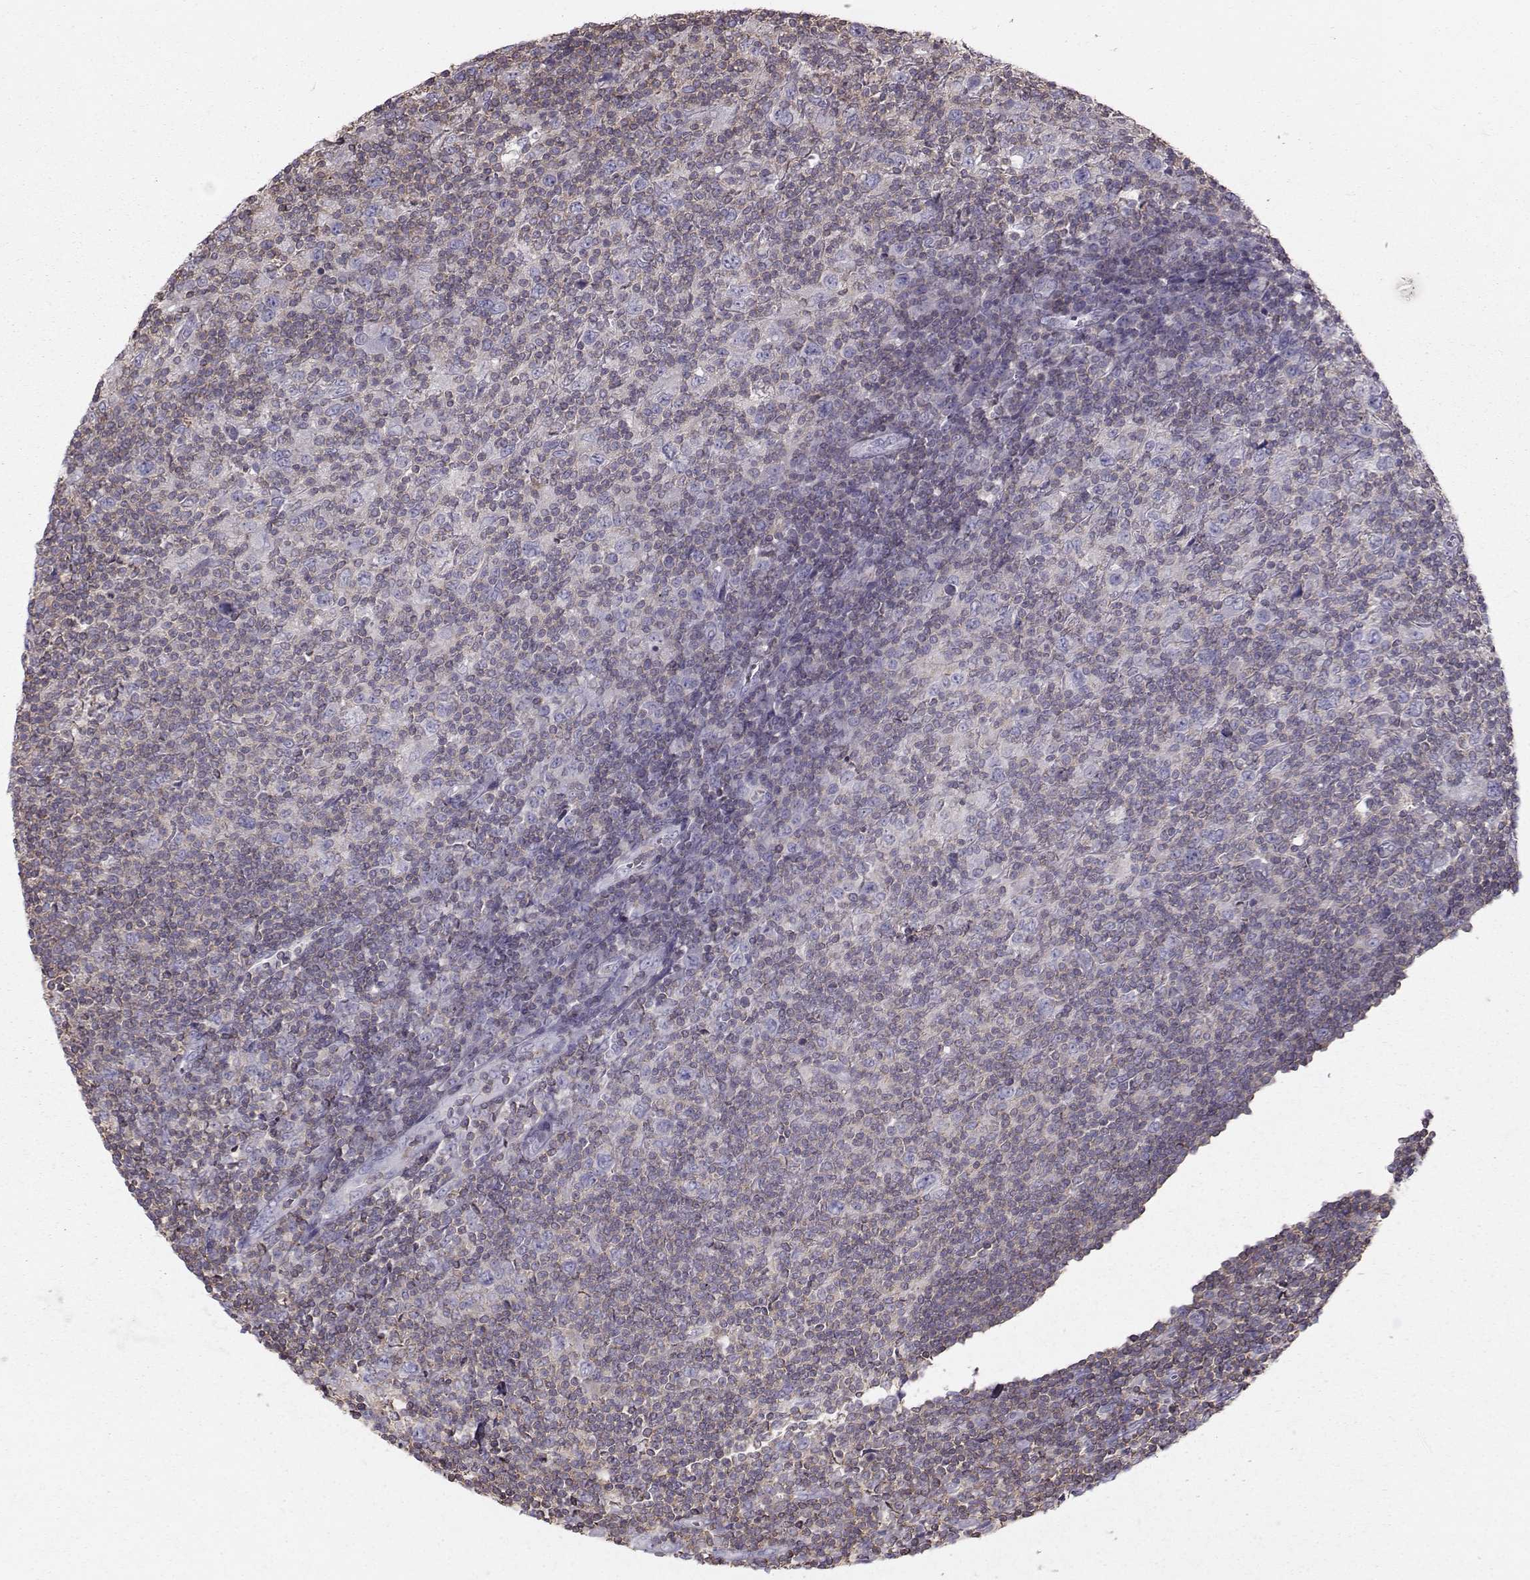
{"staining": {"intensity": "negative", "quantity": "none", "location": "none"}, "tissue": "lymphoma", "cell_type": "Tumor cells", "image_type": "cancer", "snomed": [{"axis": "morphology", "description": "Hodgkin's disease, NOS"}, {"axis": "topography", "description": "Lymph node"}], "caption": "Immunohistochemistry histopathology image of neoplastic tissue: Hodgkin's disease stained with DAB (3,3'-diaminobenzidine) exhibits no significant protein positivity in tumor cells.", "gene": "ZBTB32", "patient": {"sex": "male", "age": 40}}